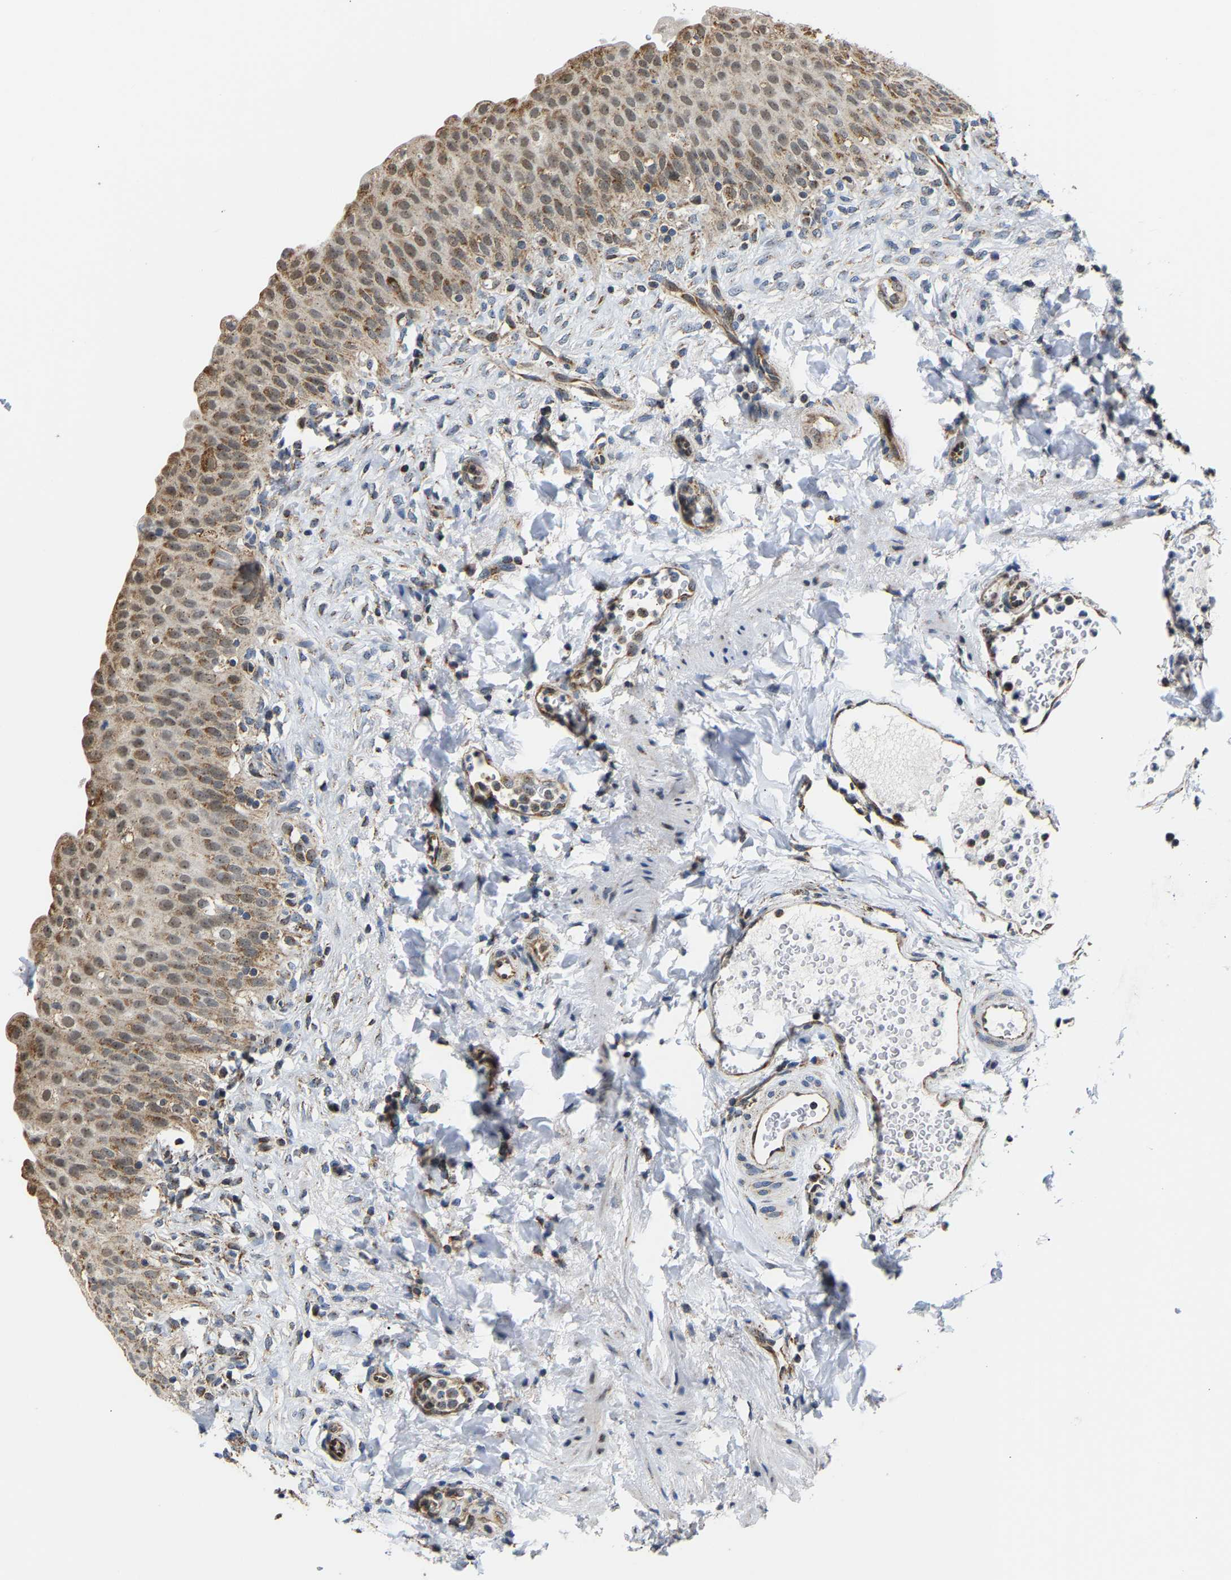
{"staining": {"intensity": "moderate", "quantity": "25%-75%", "location": "cytoplasmic/membranous"}, "tissue": "urinary bladder", "cell_type": "Urothelial cells", "image_type": "normal", "snomed": [{"axis": "morphology", "description": "Urothelial carcinoma, High grade"}, {"axis": "topography", "description": "Urinary bladder"}], "caption": "Protein expression analysis of normal urinary bladder exhibits moderate cytoplasmic/membranous positivity in approximately 25%-75% of urothelial cells.", "gene": "GIMAP7", "patient": {"sex": "male", "age": 46}}